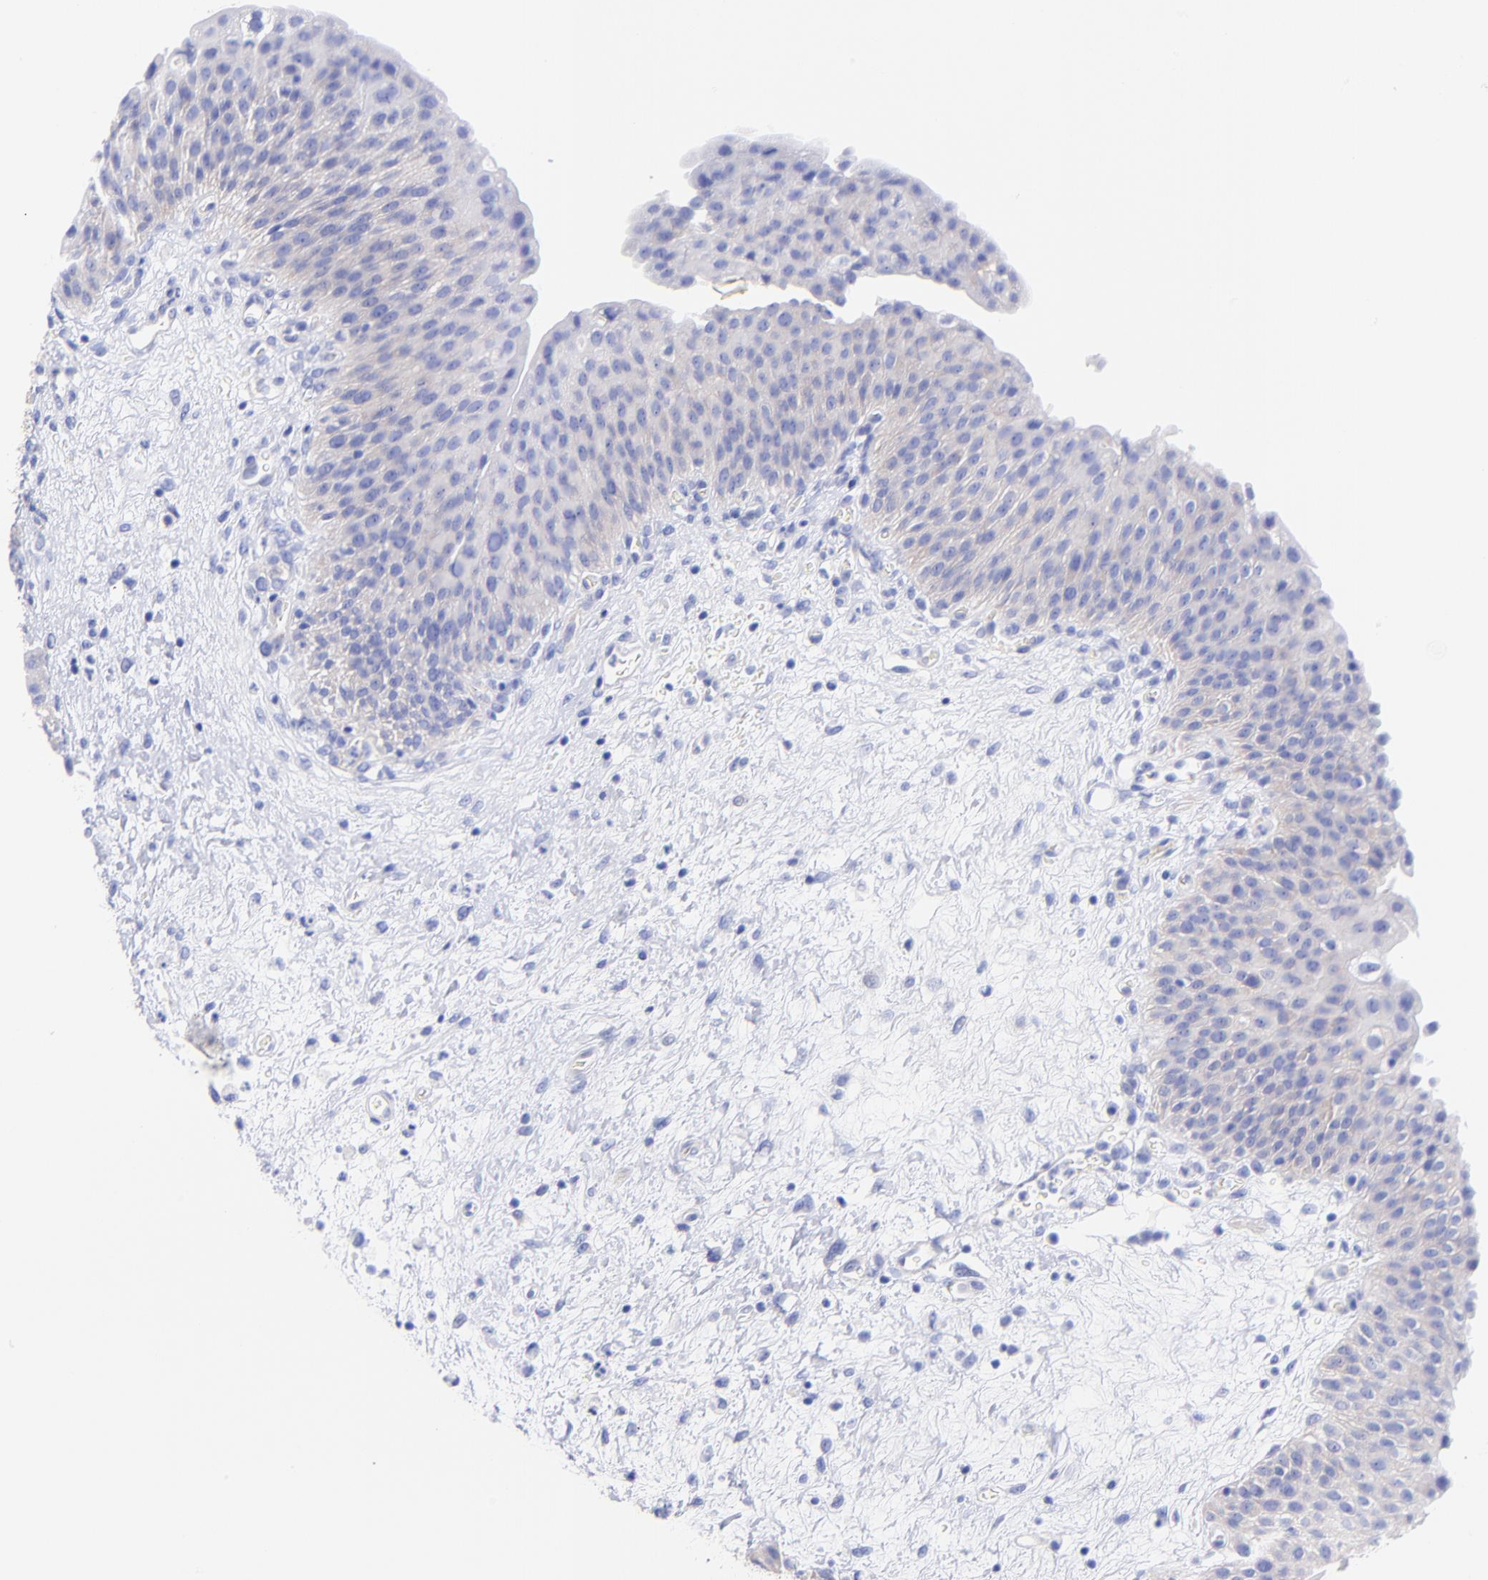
{"staining": {"intensity": "negative", "quantity": "none", "location": "none"}, "tissue": "urinary bladder", "cell_type": "Urothelial cells", "image_type": "normal", "snomed": [{"axis": "morphology", "description": "Normal tissue, NOS"}, {"axis": "morphology", "description": "Dysplasia, NOS"}, {"axis": "topography", "description": "Urinary bladder"}], "caption": "Immunohistochemical staining of benign urinary bladder shows no significant staining in urothelial cells. Nuclei are stained in blue.", "gene": "GPHN", "patient": {"sex": "male", "age": 35}}